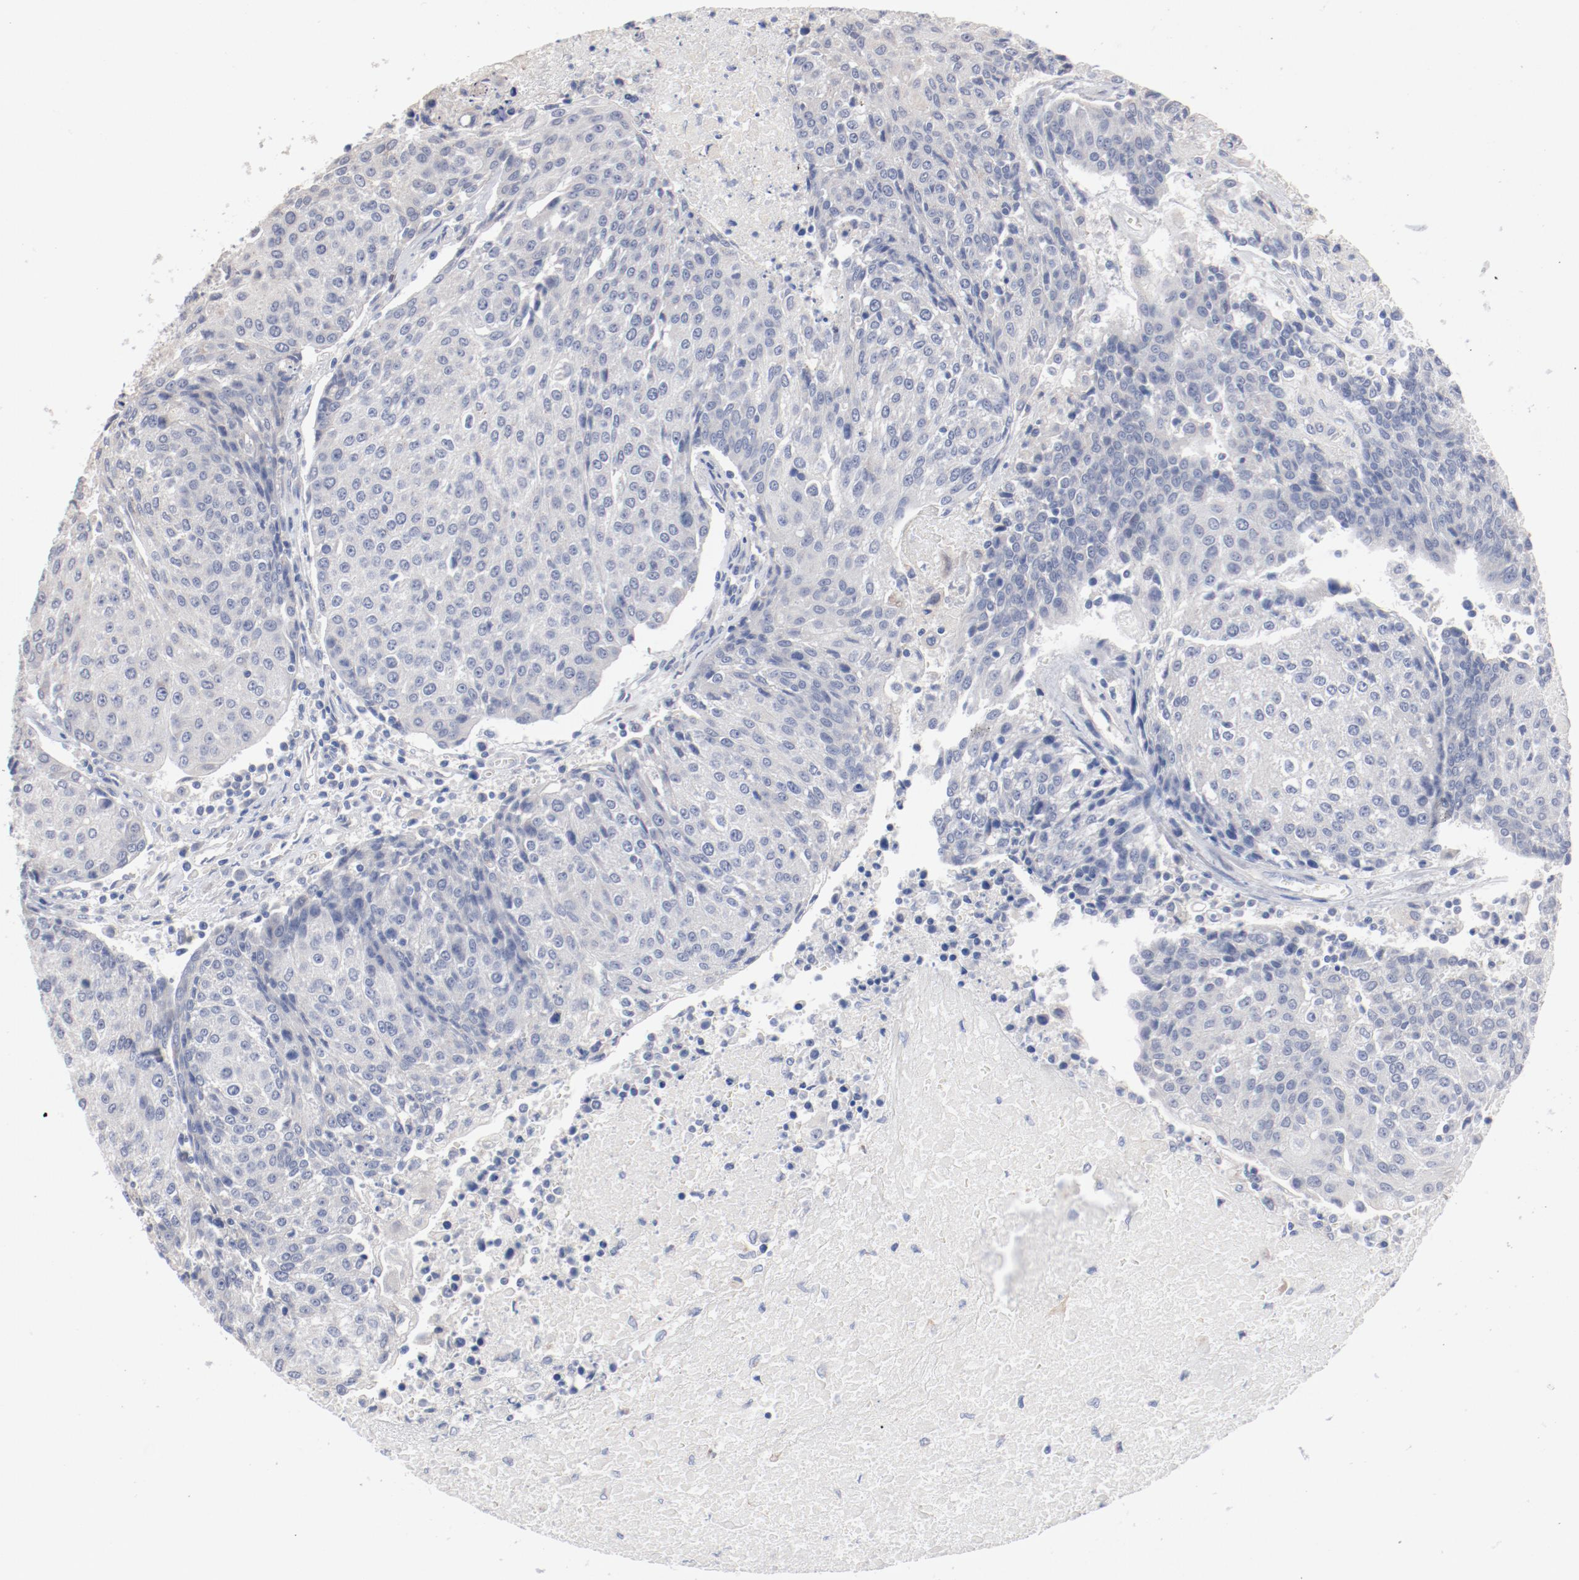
{"staining": {"intensity": "negative", "quantity": "none", "location": "none"}, "tissue": "urothelial cancer", "cell_type": "Tumor cells", "image_type": "cancer", "snomed": [{"axis": "morphology", "description": "Urothelial carcinoma, High grade"}, {"axis": "topography", "description": "Urinary bladder"}], "caption": "This is an IHC photomicrograph of human urothelial carcinoma (high-grade). There is no expression in tumor cells.", "gene": "AK7", "patient": {"sex": "female", "age": 85}}